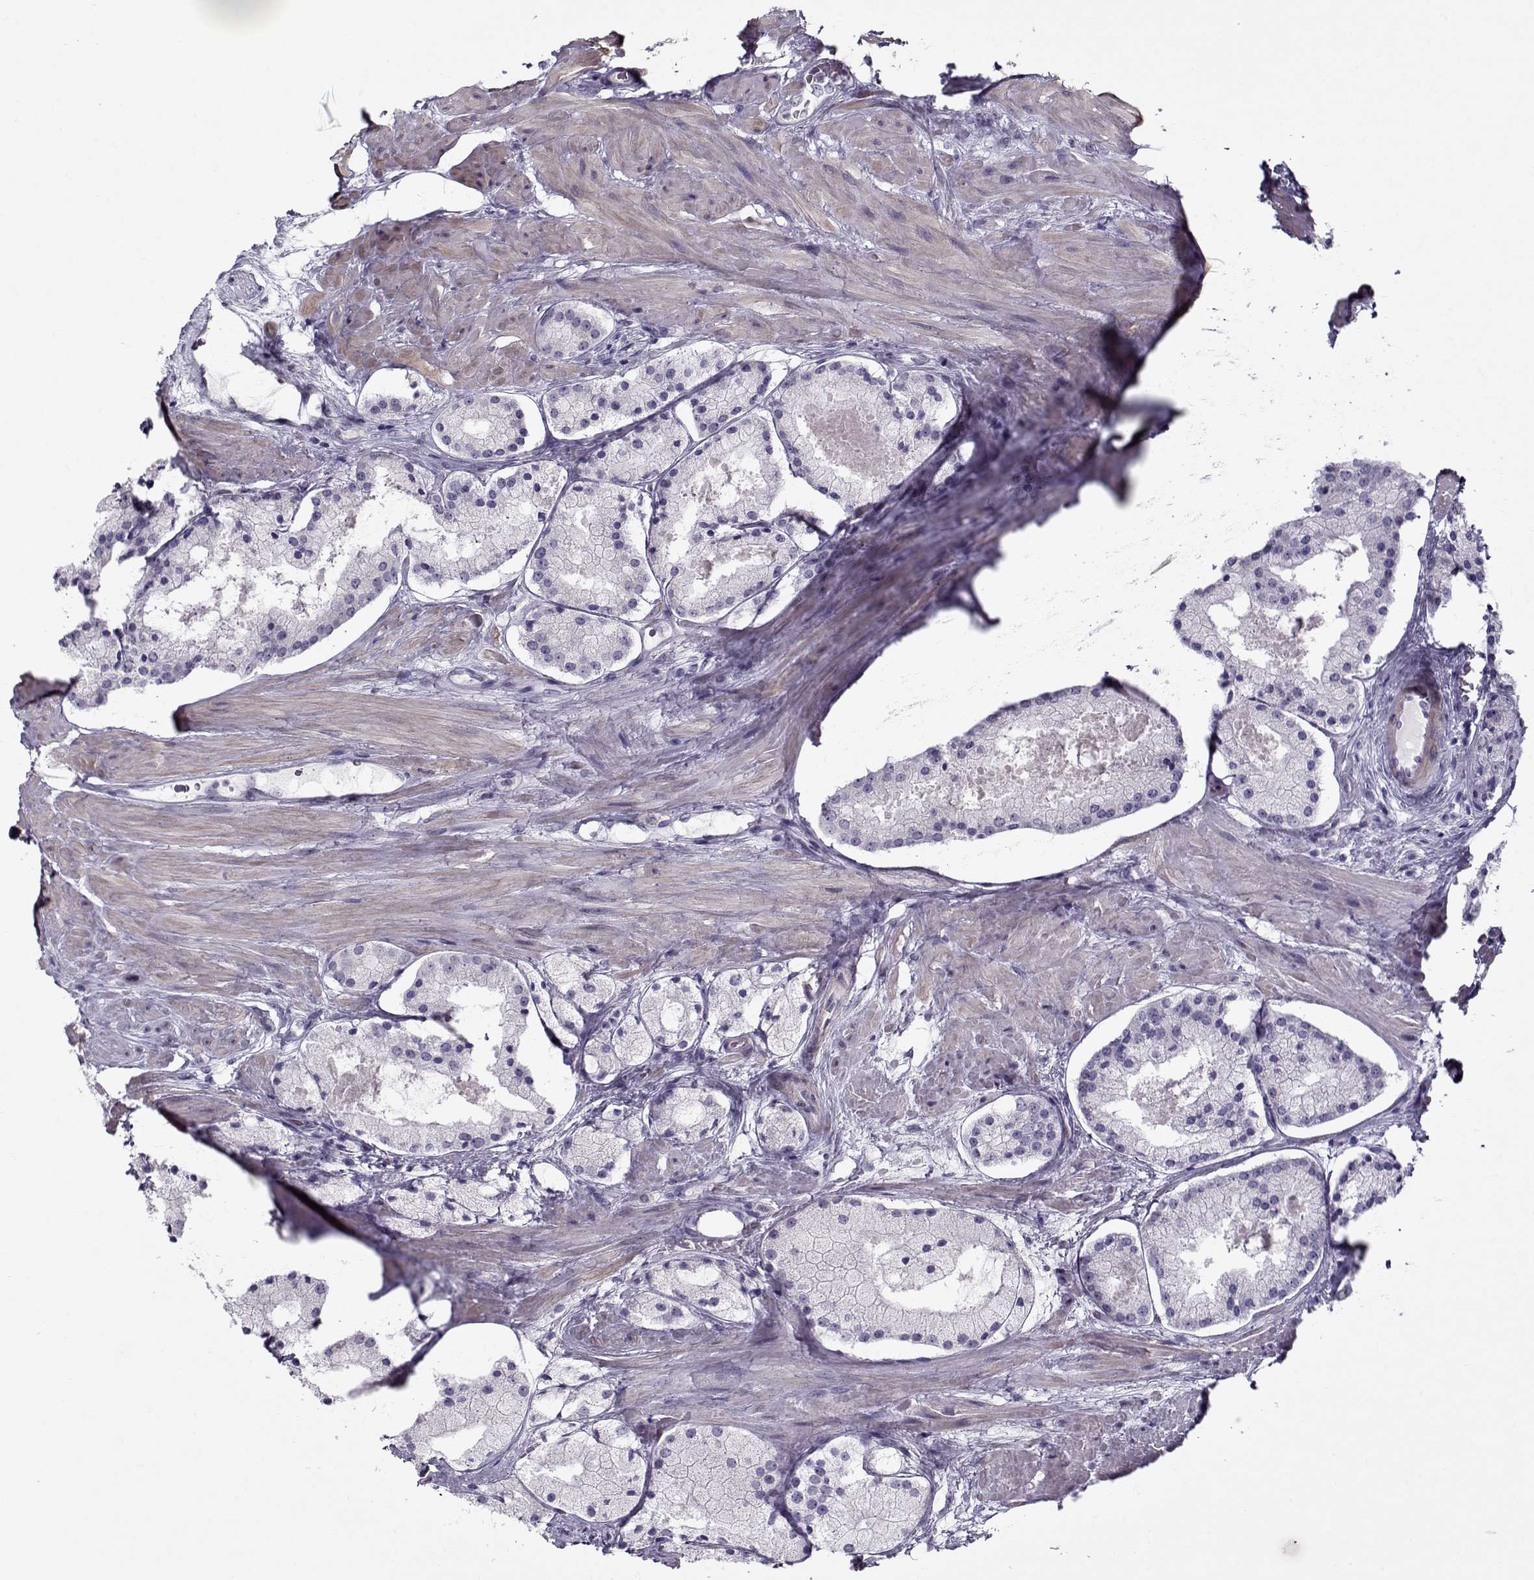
{"staining": {"intensity": "negative", "quantity": "none", "location": "none"}, "tissue": "prostate cancer", "cell_type": "Tumor cells", "image_type": "cancer", "snomed": [{"axis": "morphology", "description": "Adenocarcinoma, NOS"}, {"axis": "morphology", "description": "Adenocarcinoma, High grade"}, {"axis": "topography", "description": "Prostate"}], "caption": "This is a photomicrograph of immunohistochemistry staining of prostate cancer (high-grade adenocarcinoma), which shows no expression in tumor cells.", "gene": "CIBAR1", "patient": {"sex": "male", "age": 64}}